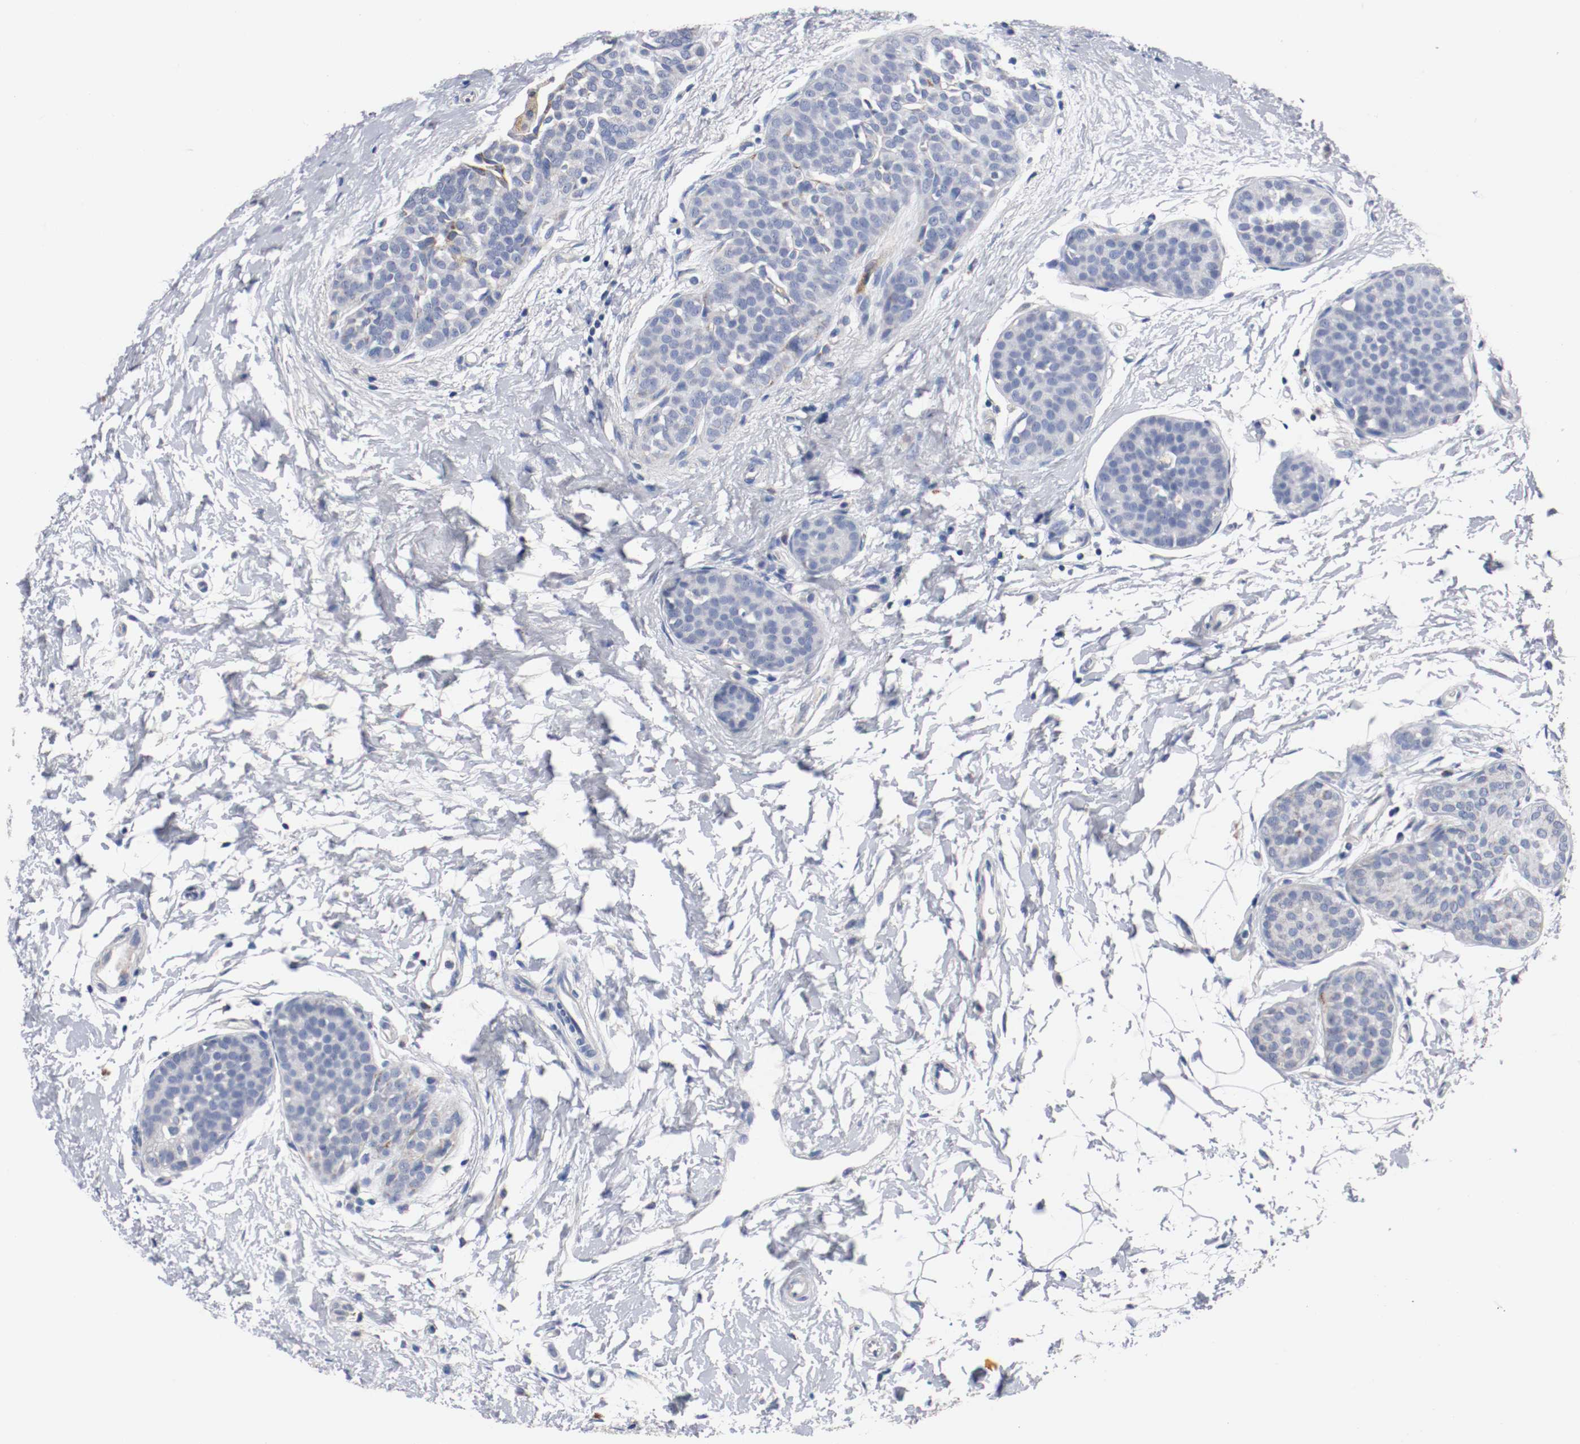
{"staining": {"intensity": "negative", "quantity": "none", "location": "none"}, "tissue": "breast cancer", "cell_type": "Tumor cells", "image_type": "cancer", "snomed": [{"axis": "morphology", "description": "Lobular carcinoma, in situ"}, {"axis": "morphology", "description": "Lobular carcinoma"}, {"axis": "topography", "description": "Breast"}], "caption": "The photomicrograph shows no significant staining in tumor cells of breast cancer.", "gene": "TUBD1", "patient": {"sex": "female", "age": 41}}